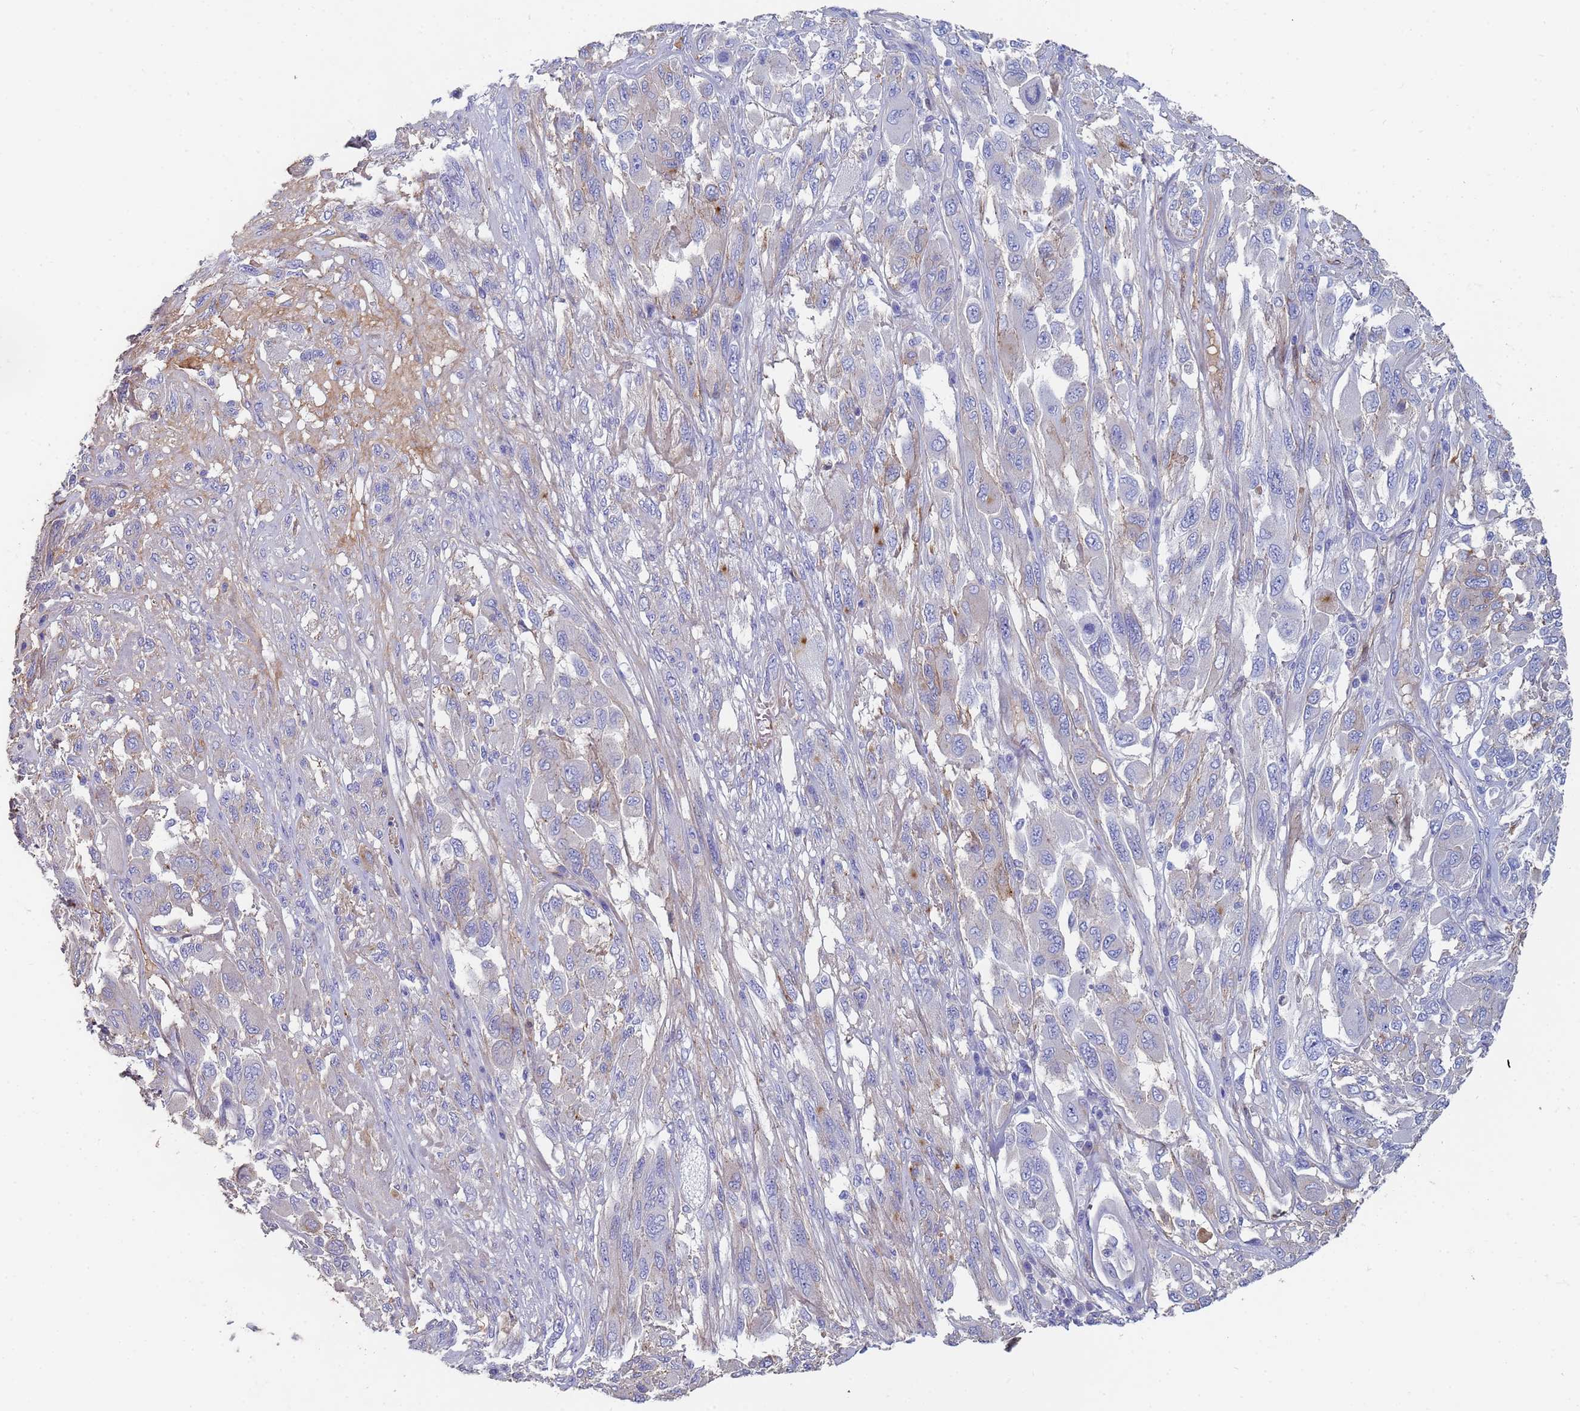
{"staining": {"intensity": "negative", "quantity": "none", "location": "none"}, "tissue": "melanoma", "cell_type": "Tumor cells", "image_type": "cancer", "snomed": [{"axis": "morphology", "description": "Malignant melanoma, NOS"}, {"axis": "topography", "description": "Skin"}], "caption": "Tumor cells show no significant expression in malignant melanoma.", "gene": "ABCA8", "patient": {"sex": "female", "age": 91}}